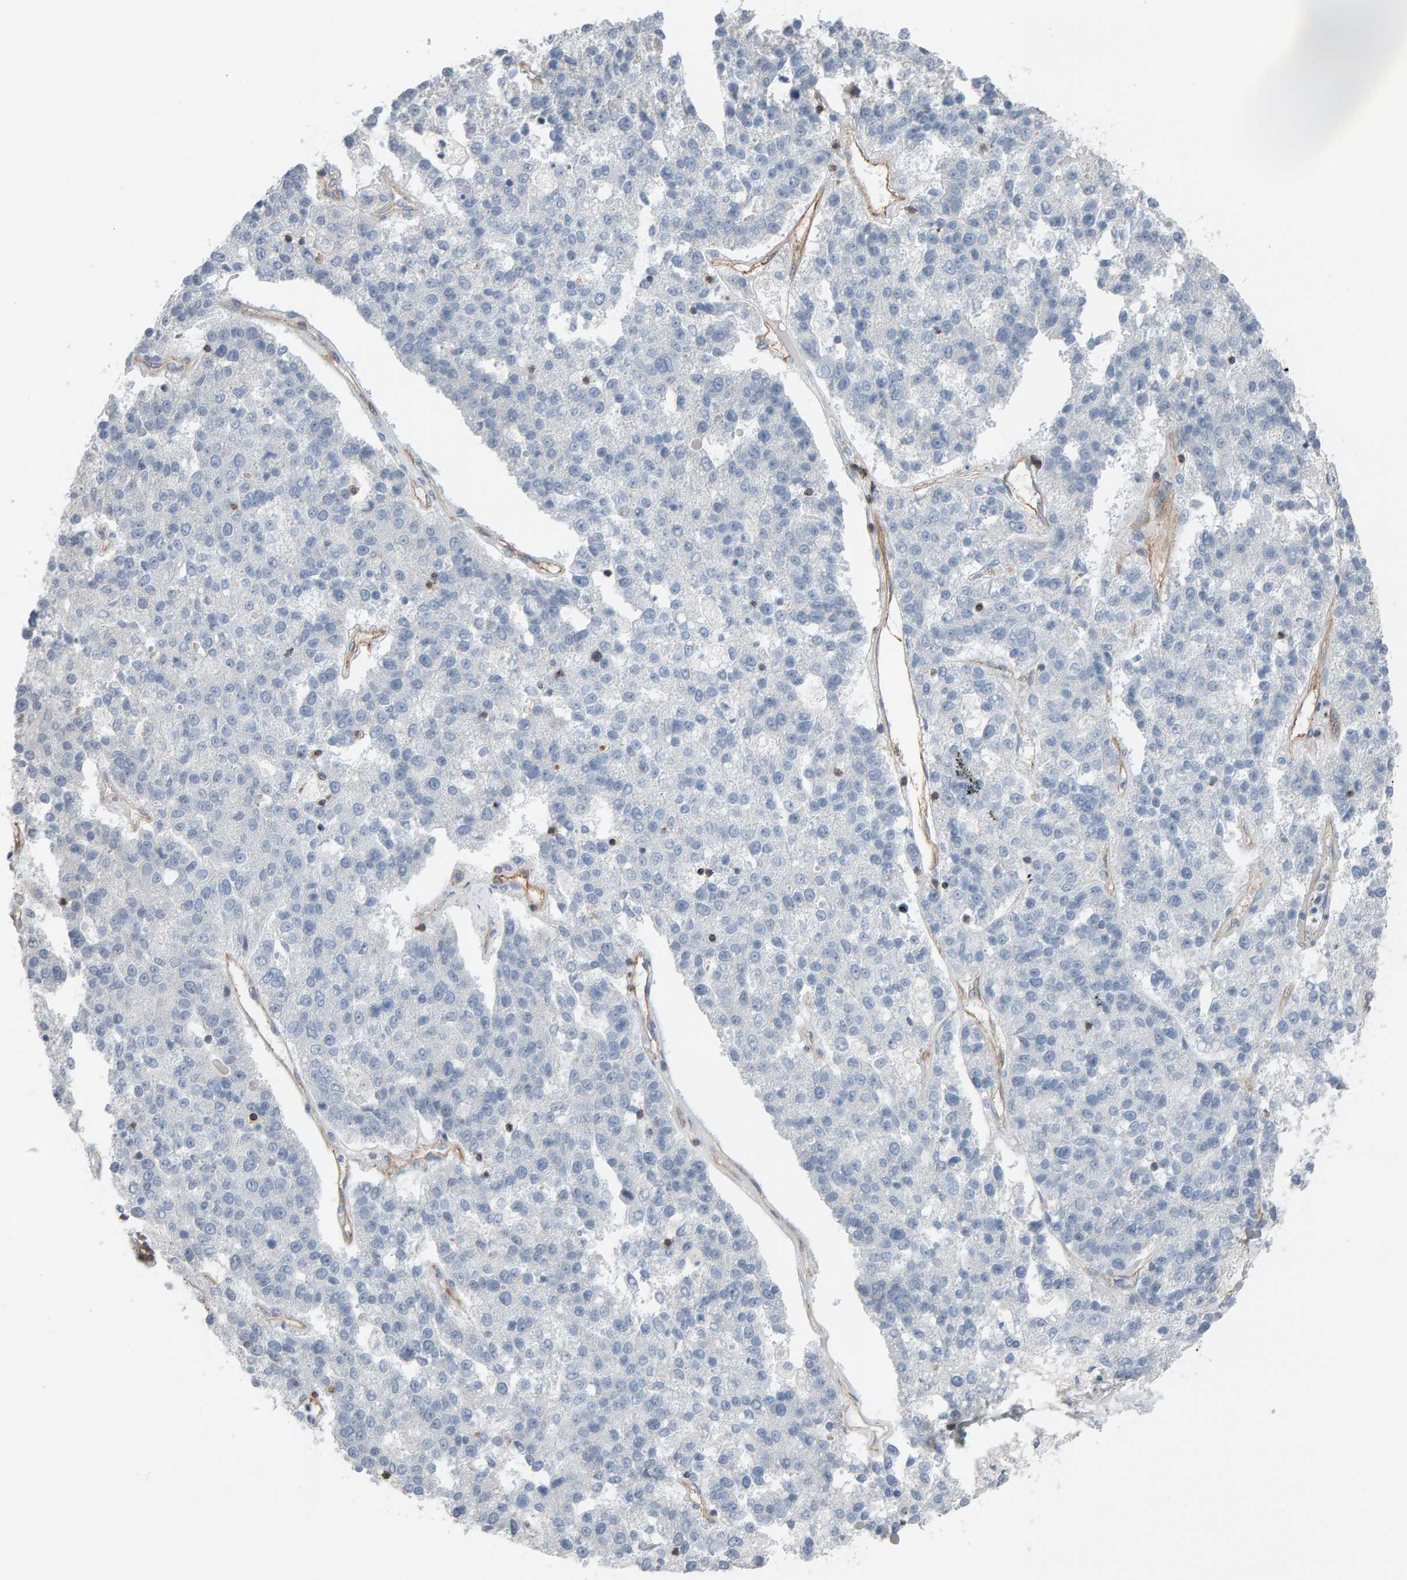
{"staining": {"intensity": "negative", "quantity": "none", "location": "none"}, "tissue": "pancreatic cancer", "cell_type": "Tumor cells", "image_type": "cancer", "snomed": [{"axis": "morphology", "description": "Adenocarcinoma, NOS"}, {"axis": "topography", "description": "Pancreas"}], "caption": "Immunohistochemical staining of pancreatic adenocarcinoma reveals no significant expression in tumor cells. Brightfield microscopy of IHC stained with DAB (brown) and hematoxylin (blue), captured at high magnification.", "gene": "FYN", "patient": {"sex": "female", "age": 61}}